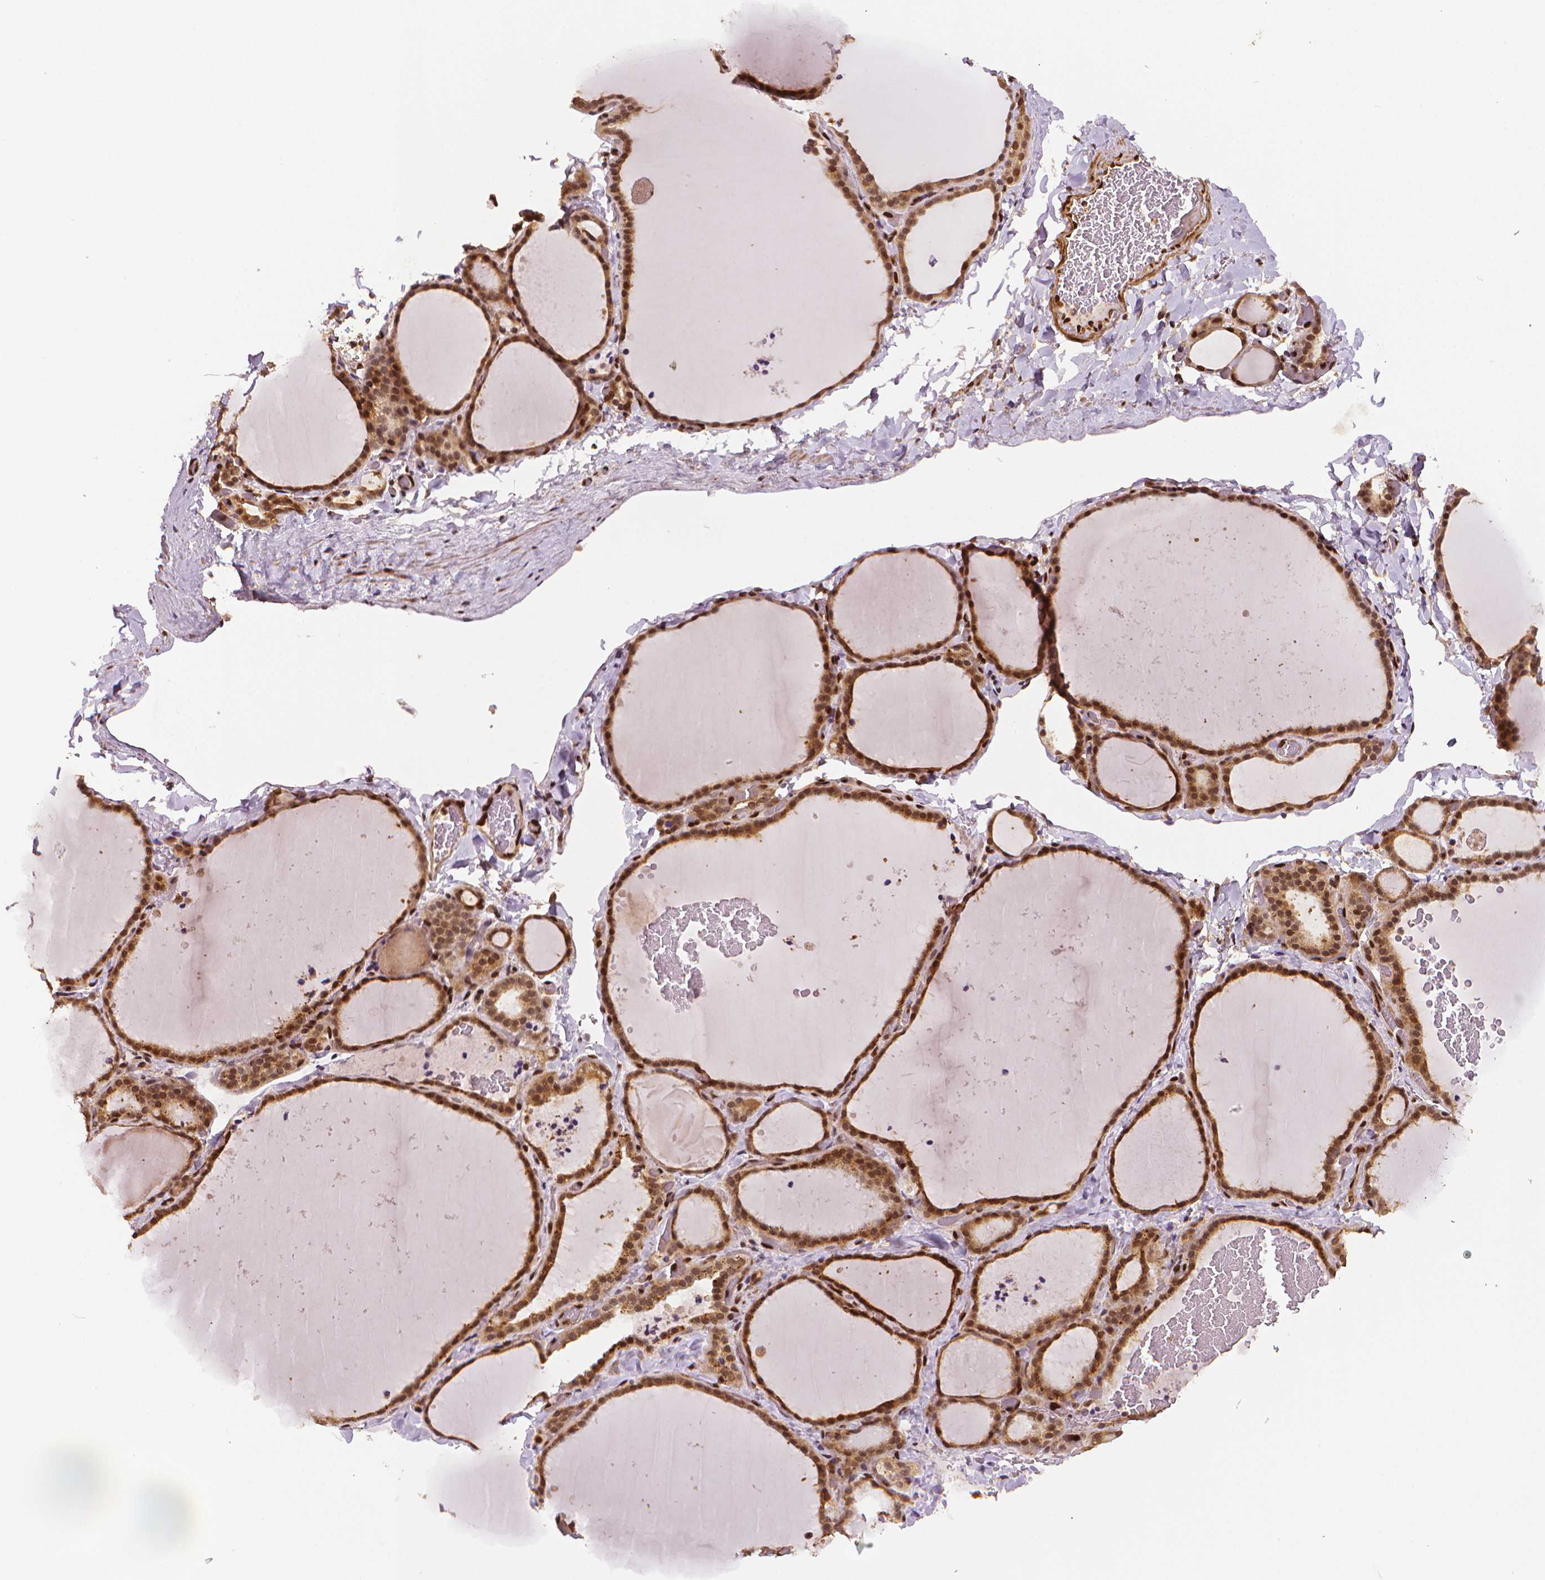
{"staining": {"intensity": "strong", "quantity": ">75%", "location": "nuclear"}, "tissue": "thyroid gland", "cell_type": "Glandular cells", "image_type": "normal", "snomed": [{"axis": "morphology", "description": "Normal tissue, NOS"}, {"axis": "topography", "description": "Thyroid gland"}], "caption": "Brown immunohistochemical staining in normal human thyroid gland shows strong nuclear expression in approximately >75% of glandular cells.", "gene": "STAT3", "patient": {"sex": "female", "age": 22}}